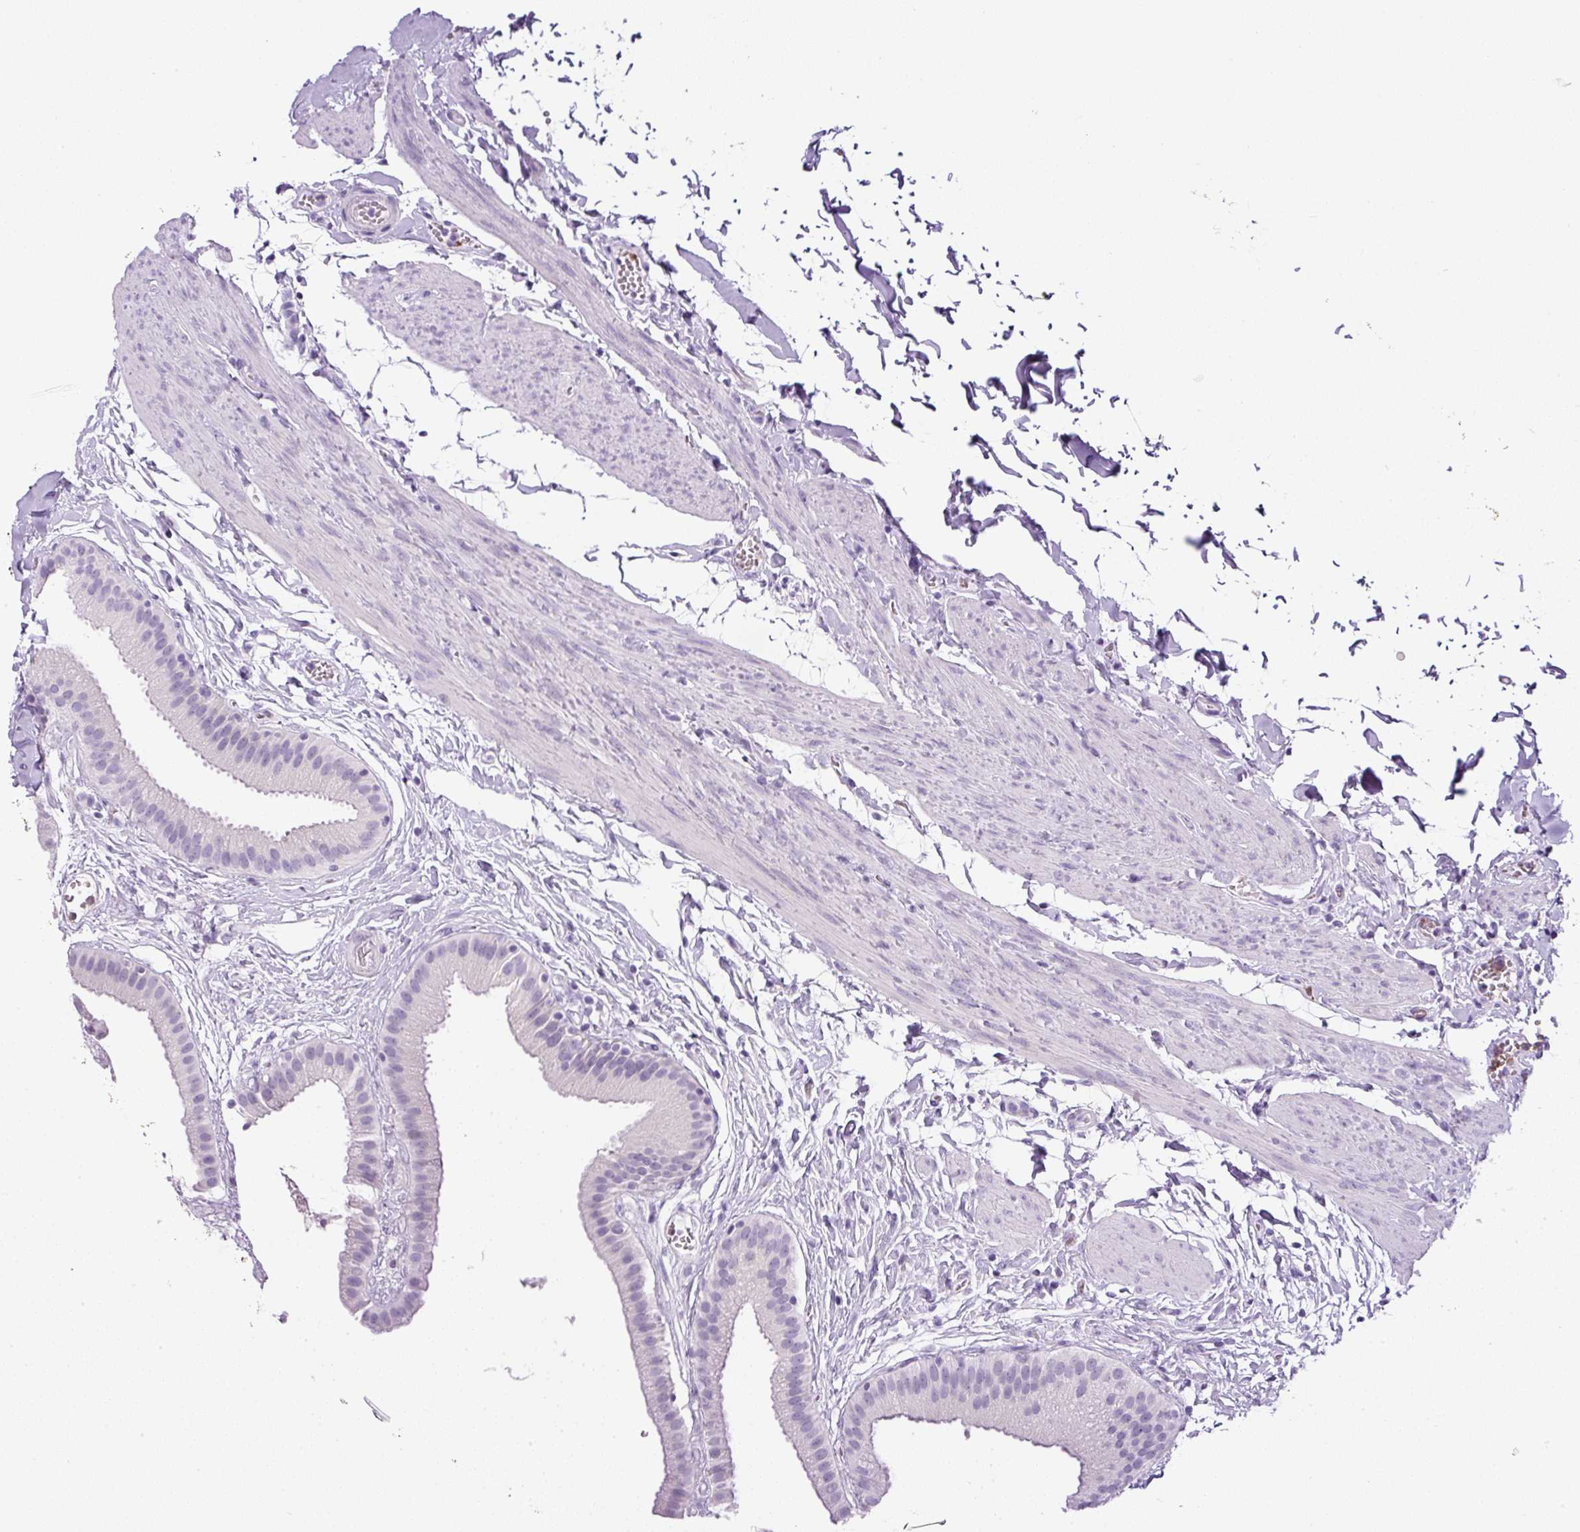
{"staining": {"intensity": "negative", "quantity": "none", "location": "none"}, "tissue": "gallbladder", "cell_type": "Glandular cells", "image_type": "normal", "snomed": [{"axis": "morphology", "description": "Normal tissue, NOS"}, {"axis": "topography", "description": "Gallbladder"}], "caption": "The immunohistochemistry (IHC) histopathology image has no significant expression in glandular cells of gallbladder. Nuclei are stained in blue.", "gene": "RHBDD2", "patient": {"sex": "female", "age": 63}}